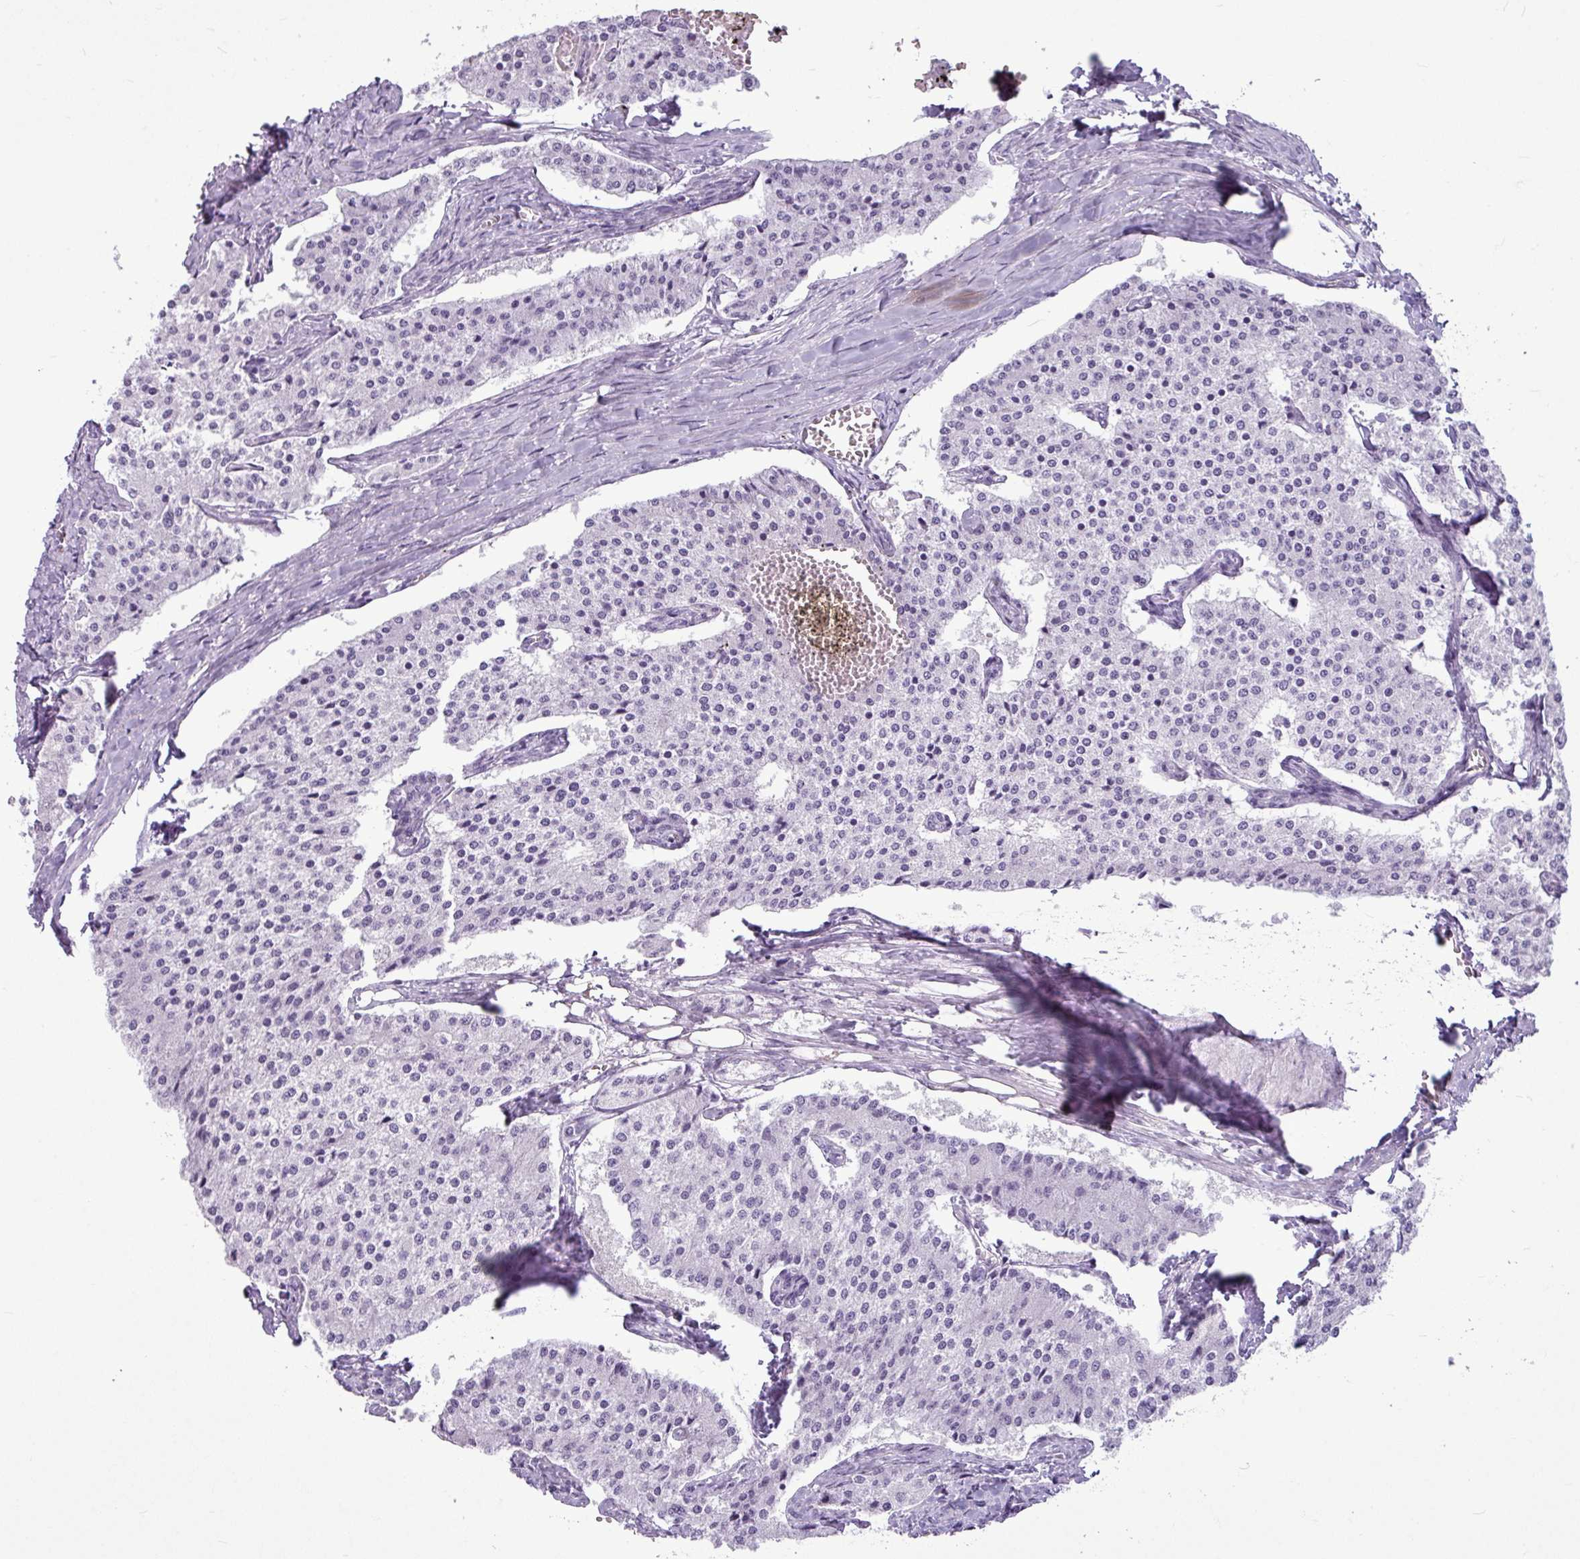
{"staining": {"intensity": "negative", "quantity": "none", "location": "none"}, "tissue": "carcinoid", "cell_type": "Tumor cells", "image_type": "cancer", "snomed": [{"axis": "morphology", "description": "Carcinoid, malignant, NOS"}, {"axis": "topography", "description": "Colon"}], "caption": "The micrograph demonstrates no staining of tumor cells in carcinoid.", "gene": "AMY1B", "patient": {"sex": "female", "age": 52}}